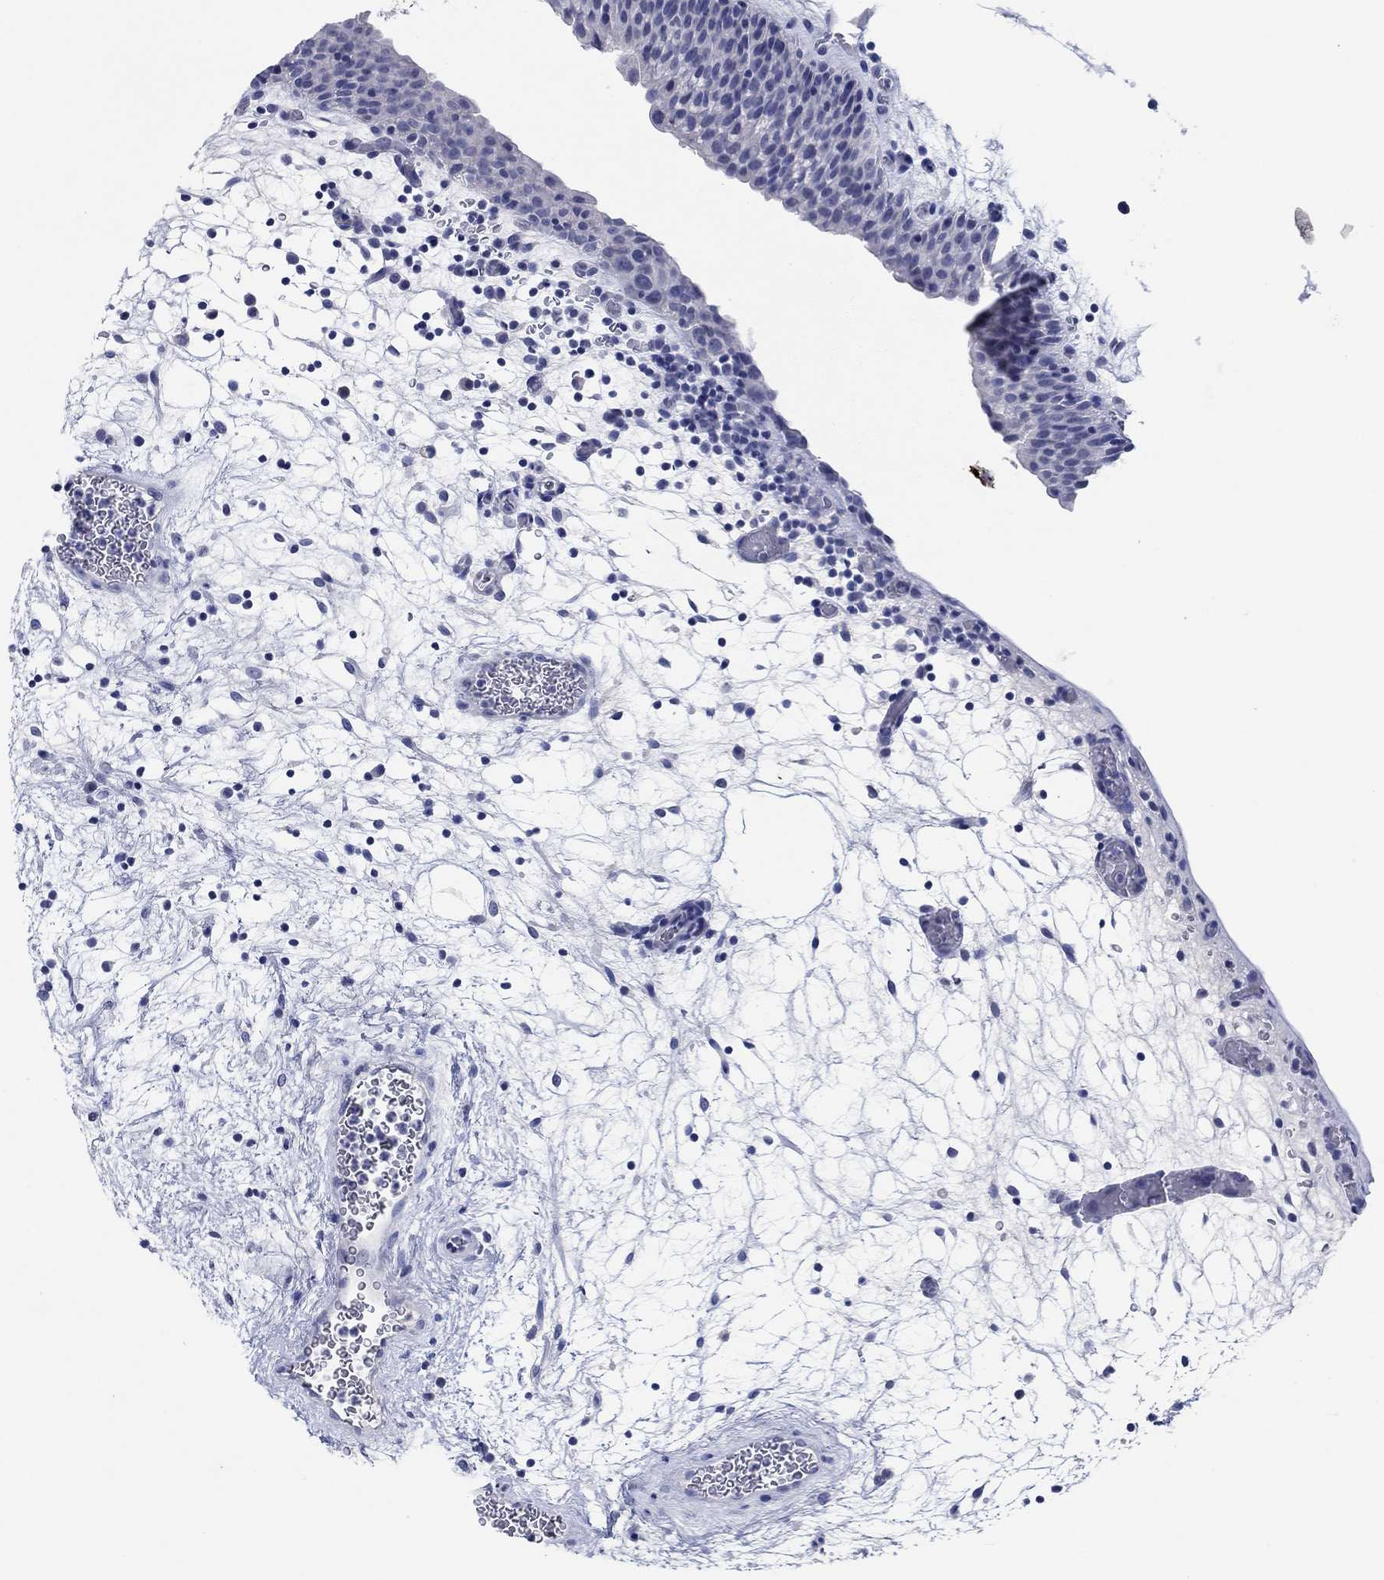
{"staining": {"intensity": "negative", "quantity": "none", "location": "none"}, "tissue": "urinary bladder", "cell_type": "Urothelial cells", "image_type": "normal", "snomed": [{"axis": "morphology", "description": "Normal tissue, NOS"}, {"axis": "topography", "description": "Urinary bladder"}], "caption": "DAB immunohistochemical staining of normal human urinary bladder reveals no significant expression in urothelial cells. (DAB immunohistochemistry with hematoxylin counter stain).", "gene": "POU5F1", "patient": {"sex": "male", "age": 37}}